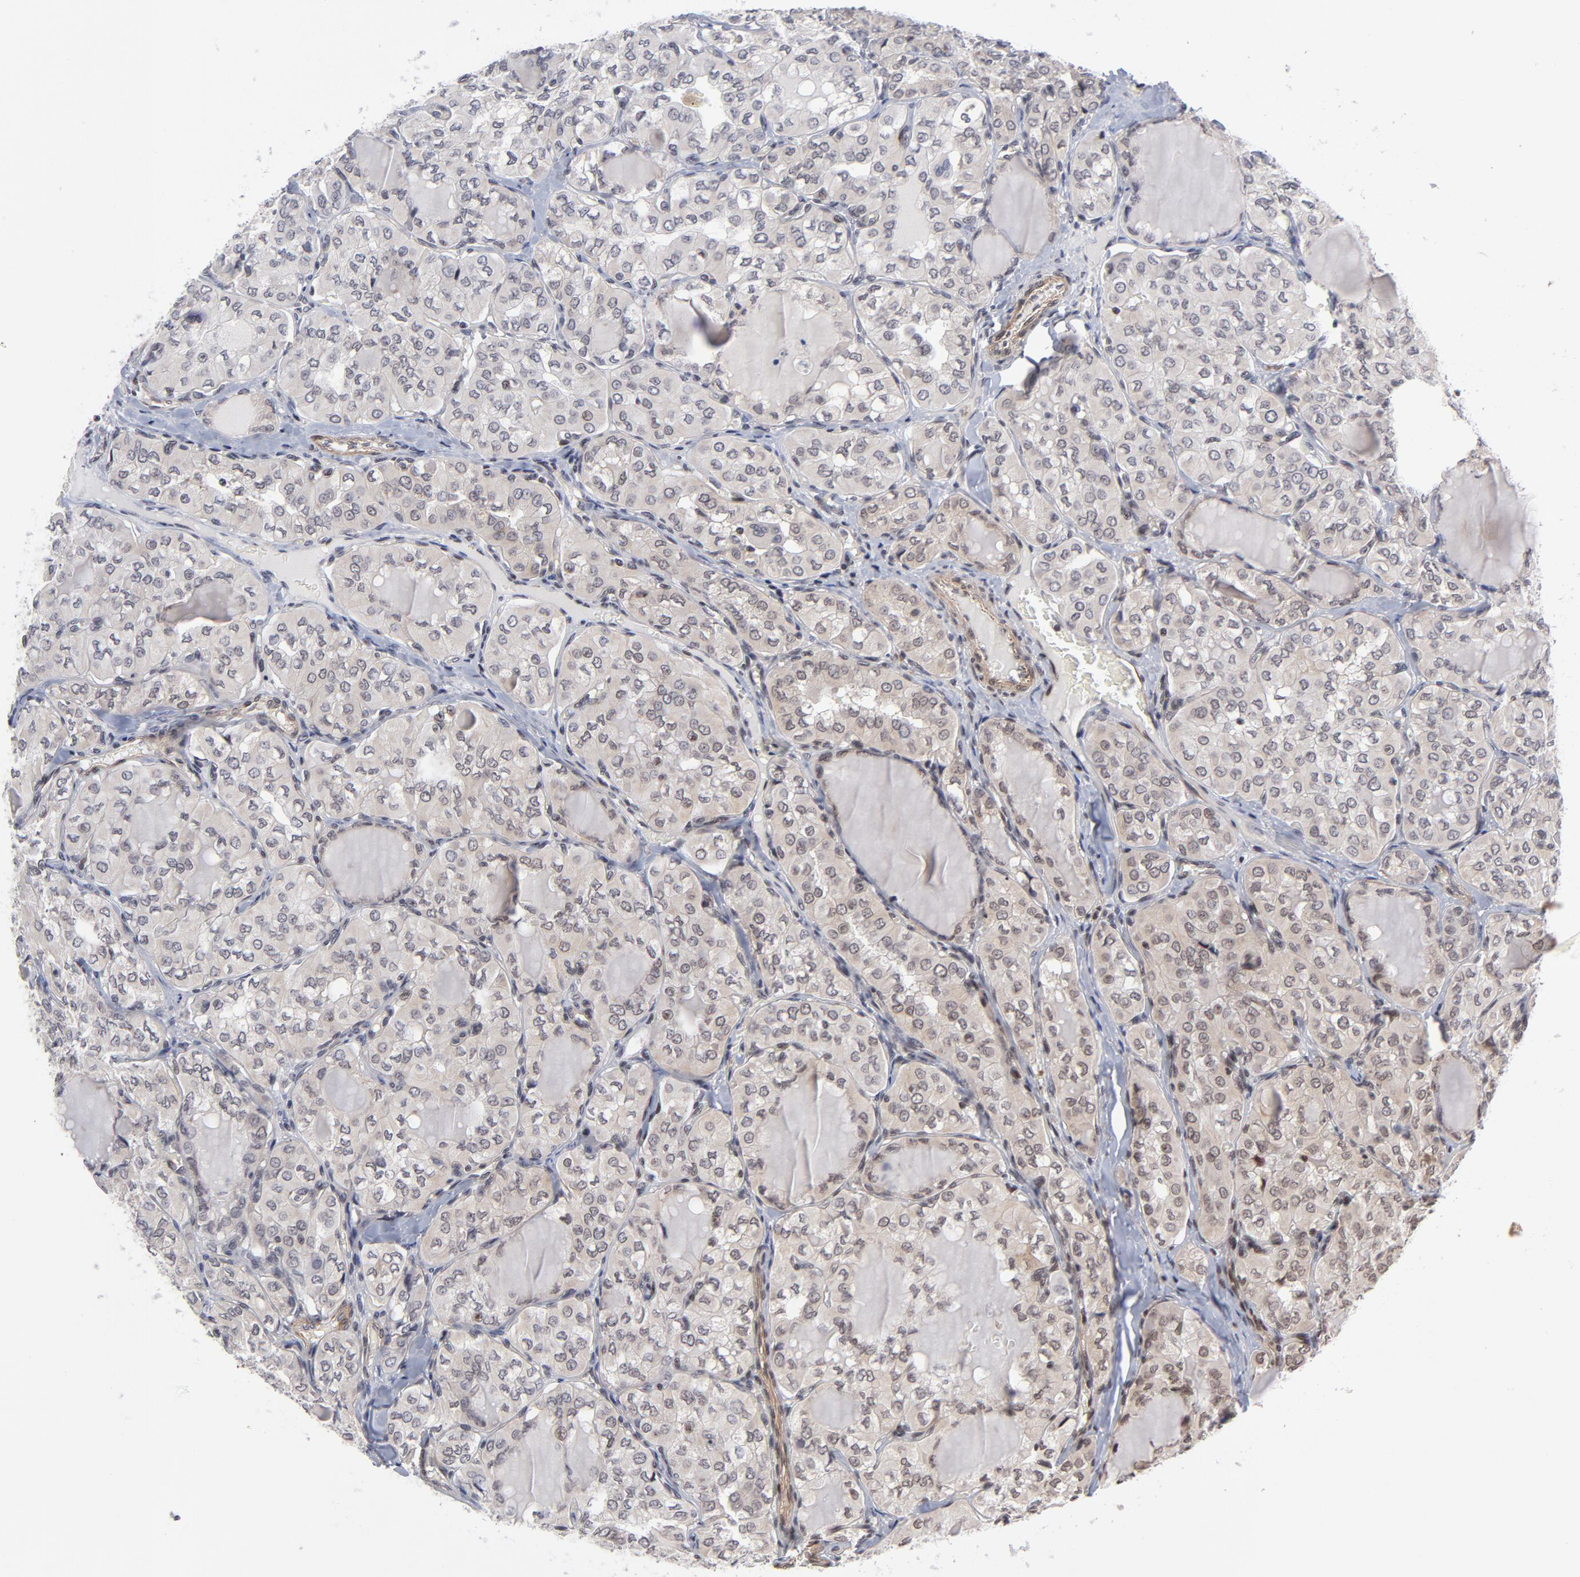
{"staining": {"intensity": "negative", "quantity": "none", "location": "none"}, "tissue": "thyroid cancer", "cell_type": "Tumor cells", "image_type": "cancer", "snomed": [{"axis": "morphology", "description": "Papillary adenocarcinoma, NOS"}, {"axis": "topography", "description": "Thyroid gland"}], "caption": "This is a micrograph of IHC staining of thyroid cancer, which shows no positivity in tumor cells.", "gene": "CTCF", "patient": {"sex": "male", "age": 20}}